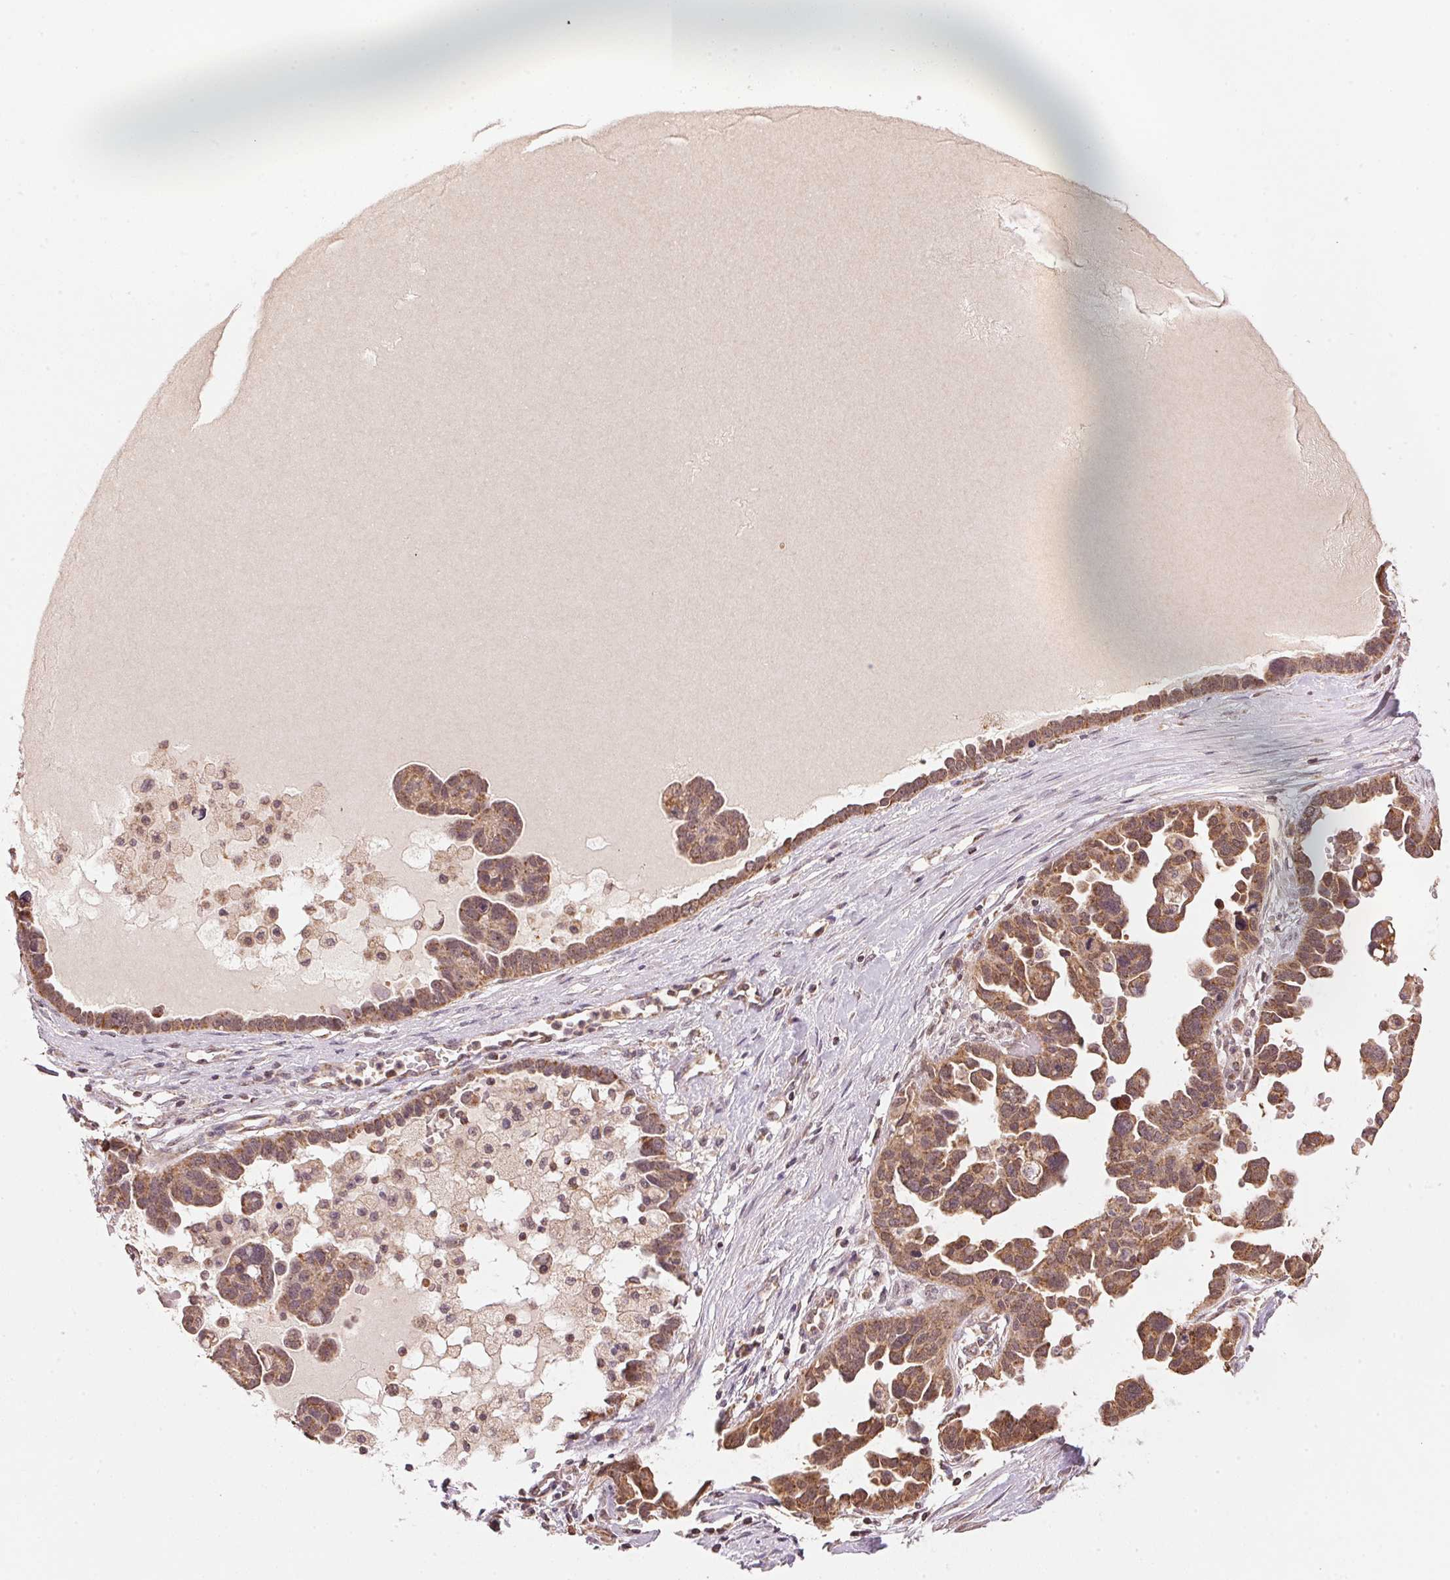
{"staining": {"intensity": "moderate", "quantity": ">75%", "location": "cytoplasmic/membranous"}, "tissue": "ovarian cancer", "cell_type": "Tumor cells", "image_type": "cancer", "snomed": [{"axis": "morphology", "description": "Cystadenocarcinoma, serous, NOS"}, {"axis": "topography", "description": "Ovary"}], "caption": "This is an image of IHC staining of ovarian cancer (serous cystadenocarcinoma), which shows moderate expression in the cytoplasmic/membranous of tumor cells.", "gene": "ARHGAP6", "patient": {"sex": "female", "age": 54}}